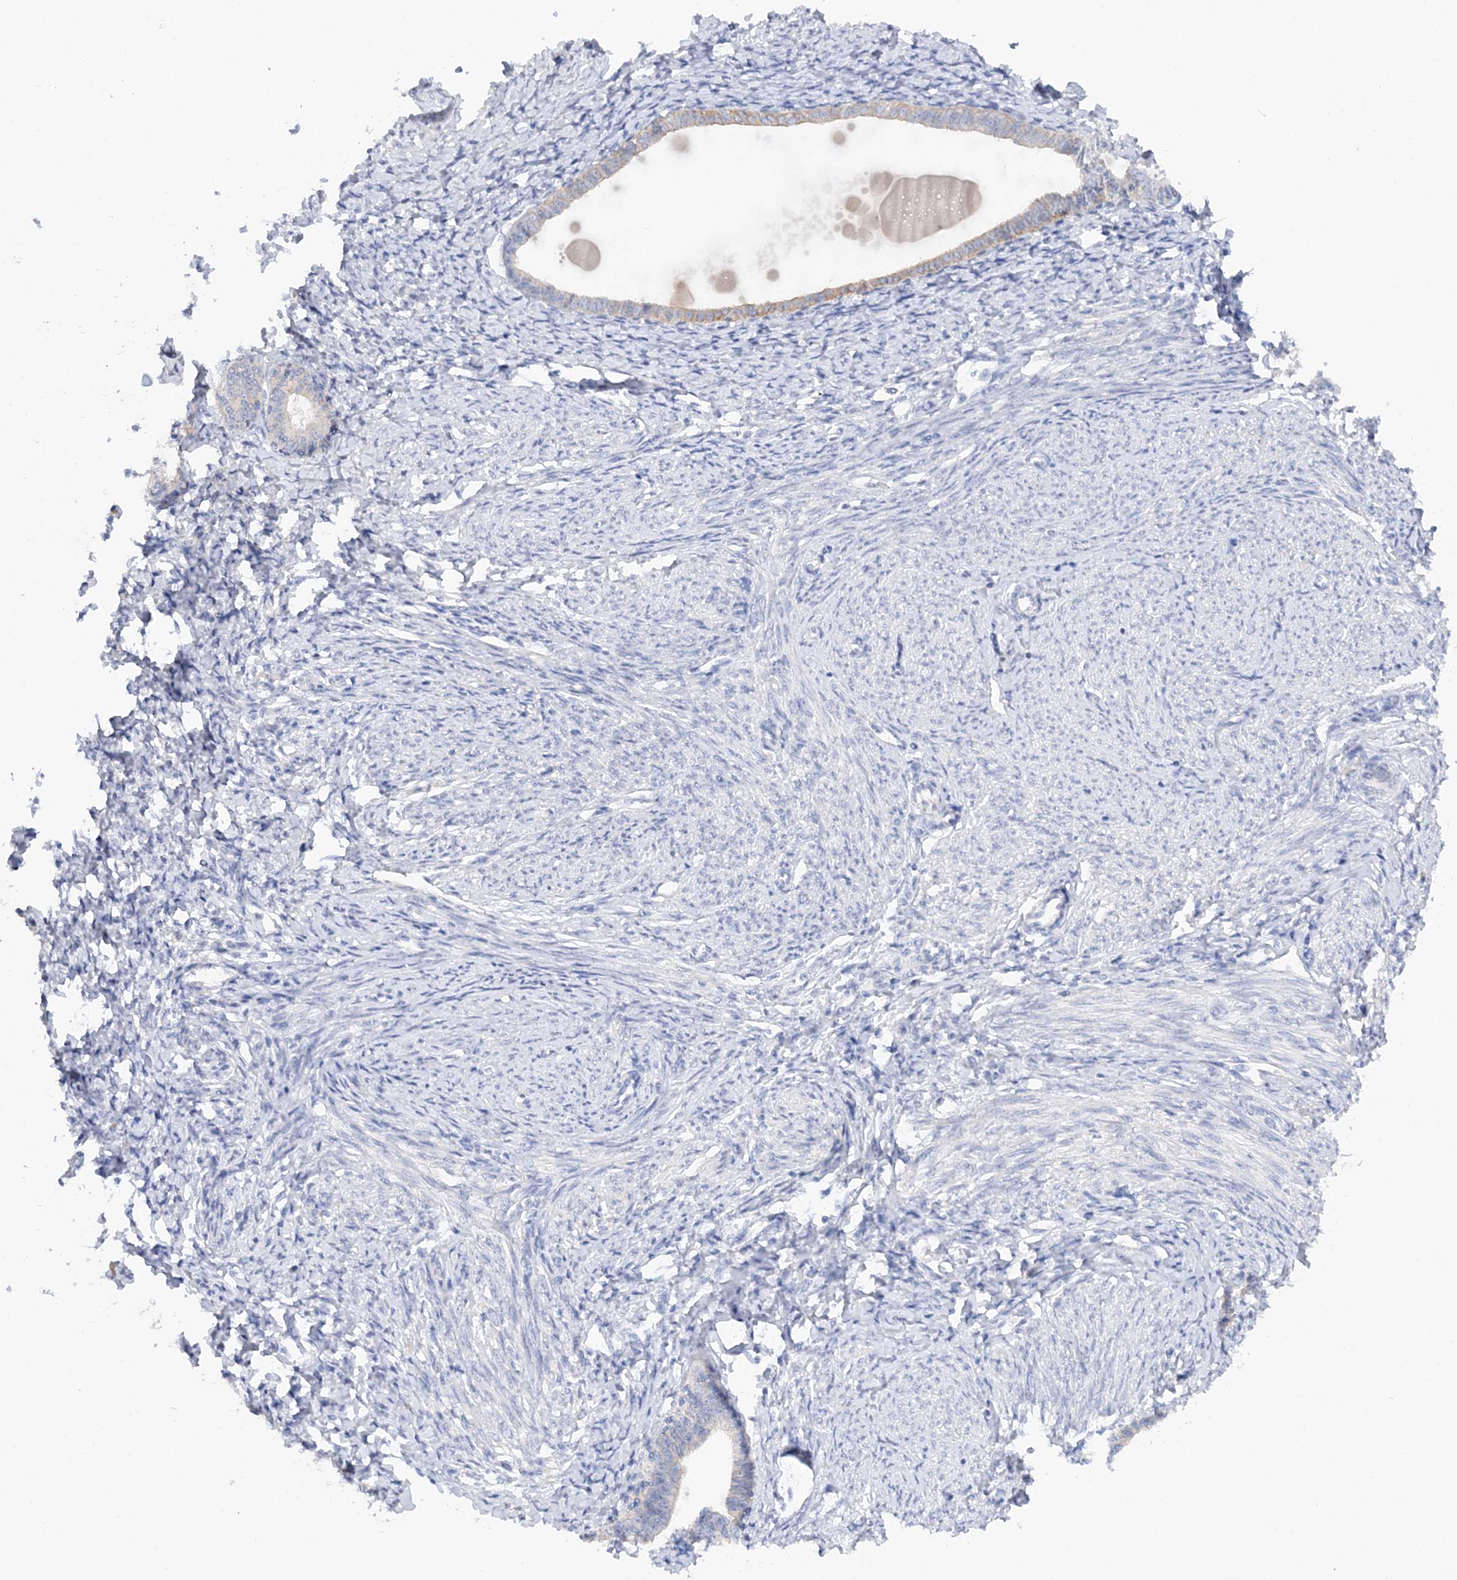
{"staining": {"intensity": "negative", "quantity": "none", "location": "none"}, "tissue": "endometrium", "cell_type": "Cells in endometrial stroma", "image_type": "normal", "snomed": [{"axis": "morphology", "description": "Normal tissue, NOS"}, {"axis": "topography", "description": "Endometrium"}], "caption": "This image is of unremarkable endometrium stained with immunohistochemistry to label a protein in brown with the nuclei are counter-stained blue. There is no staining in cells in endometrial stroma. Brightfield microscopy of IHC stained with DAB (brown) and hematoxylin (blue), captured at high magnification.", "gene": "RPEL1", "patient": {"sex": "female", "age": 72}}